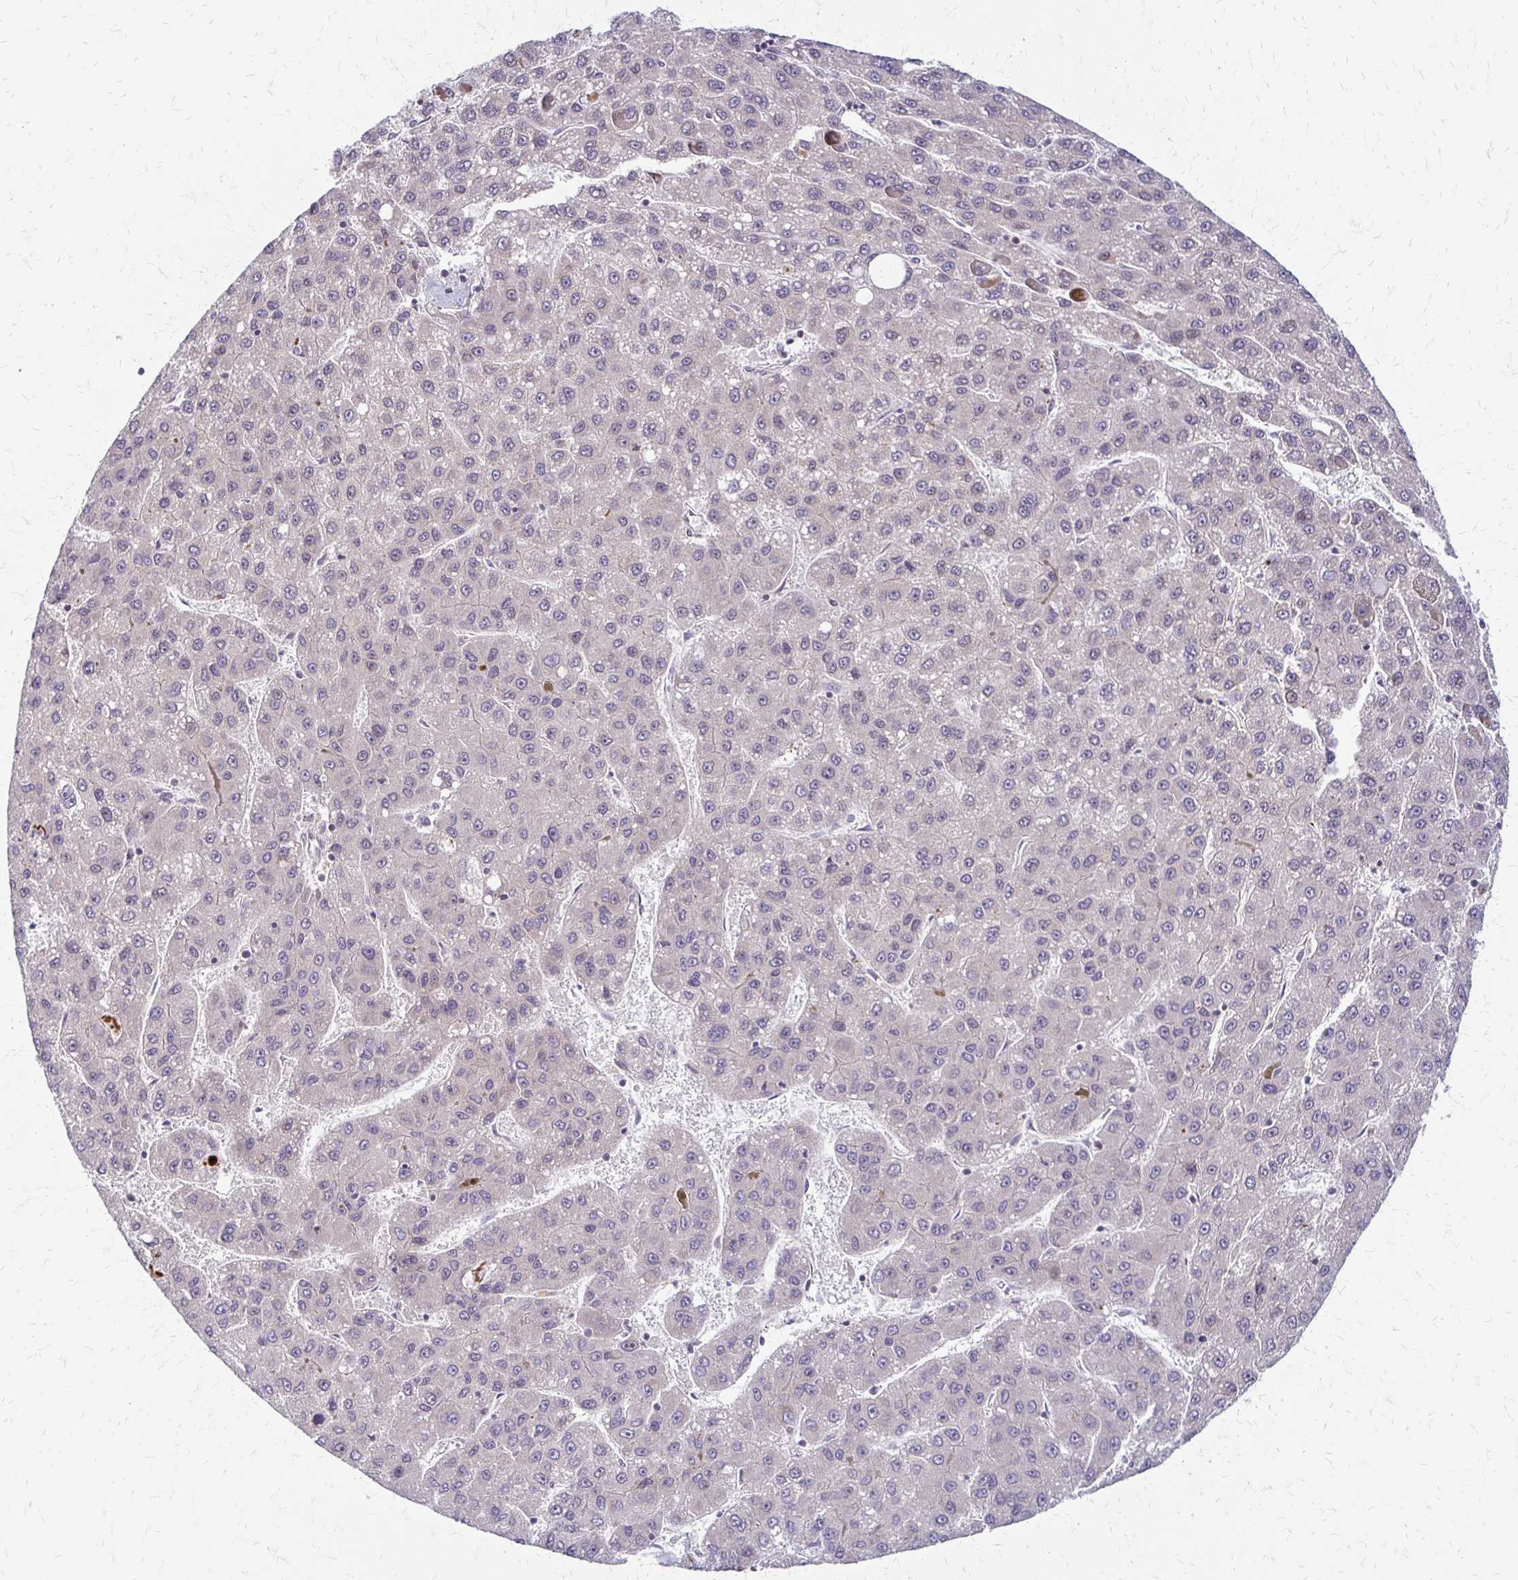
{"staining": {"intensity": "negative", "quantity": "none", "location": "none"}, "tissue": "liver cancer", "cell_type": "Tumor cells", "image_type": "cancer", "snomed": [{"axis": "morphology", "description": "Carcinoma, Hepatocellular, NOS"}, {"axis": "topography", "description": "Liver"}], "caption": "Liver cancer was stained to show a protein in brown. There is no significant positivity in tumor cells.", "gene": "TRIR", "patient": {"sex": "female", "age": 82}}